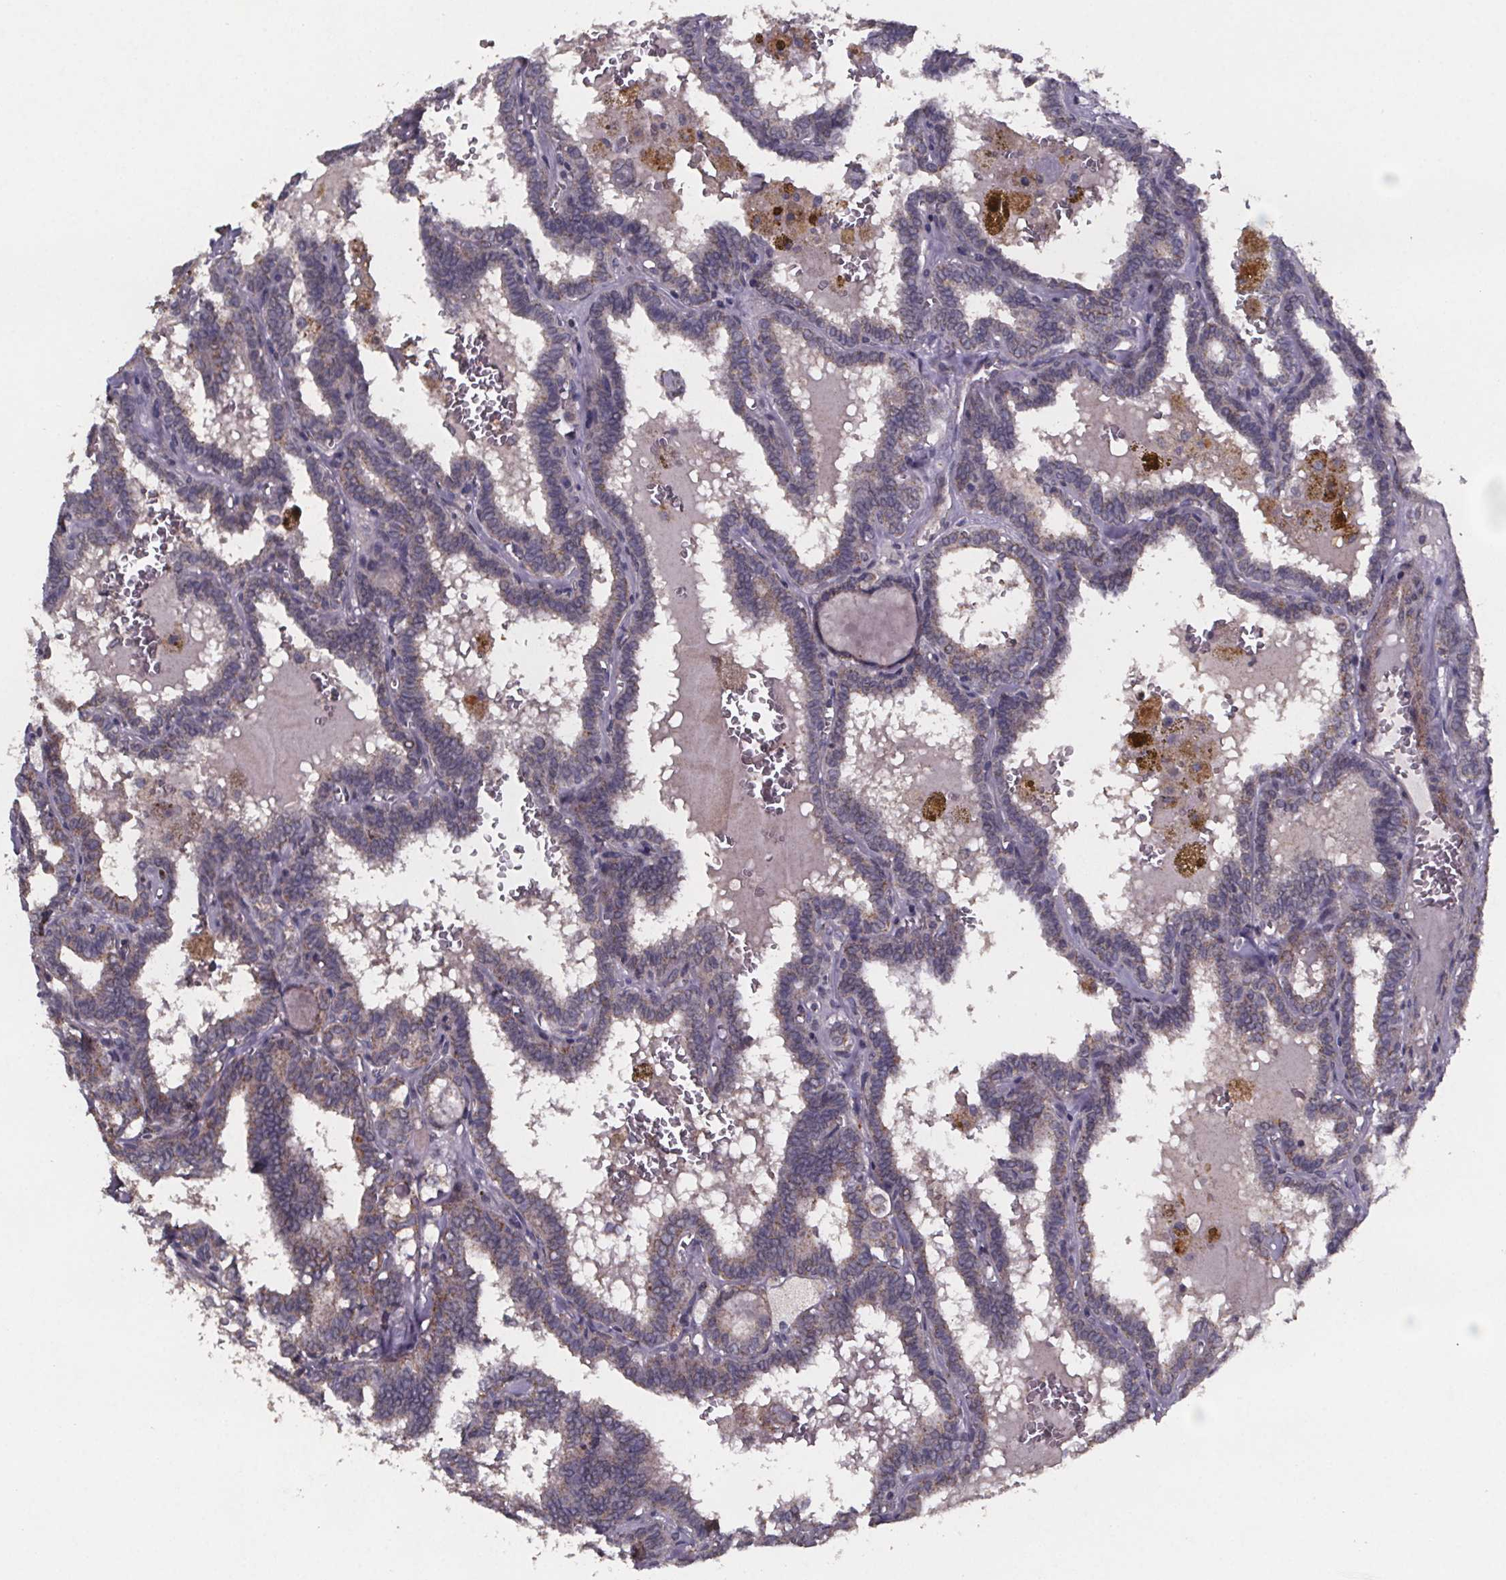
{"staining": {"intensity": "weak", "quantity": "<25%", "location": "cytoplasmic/membranous"}, "tissue": "thyroid cancer", "cell_type": "Tumor cells", "image_type": "cancer", "snomed": [{"axis": "morphology", "description": "Papillary adenocarcinoma, NOS"}, {"axis": "topography", "description": "Thyroid gland"}], "caption": "This photomicrograph is of thyroid cancer (papillary adenocarcinoma) stained with IHC to label a protein in brown with the nuclei are counter-stained blue. There is no staining in tumor cells.", "gene": "PALLD", "patient": {"sex": "female", "age": 39}}